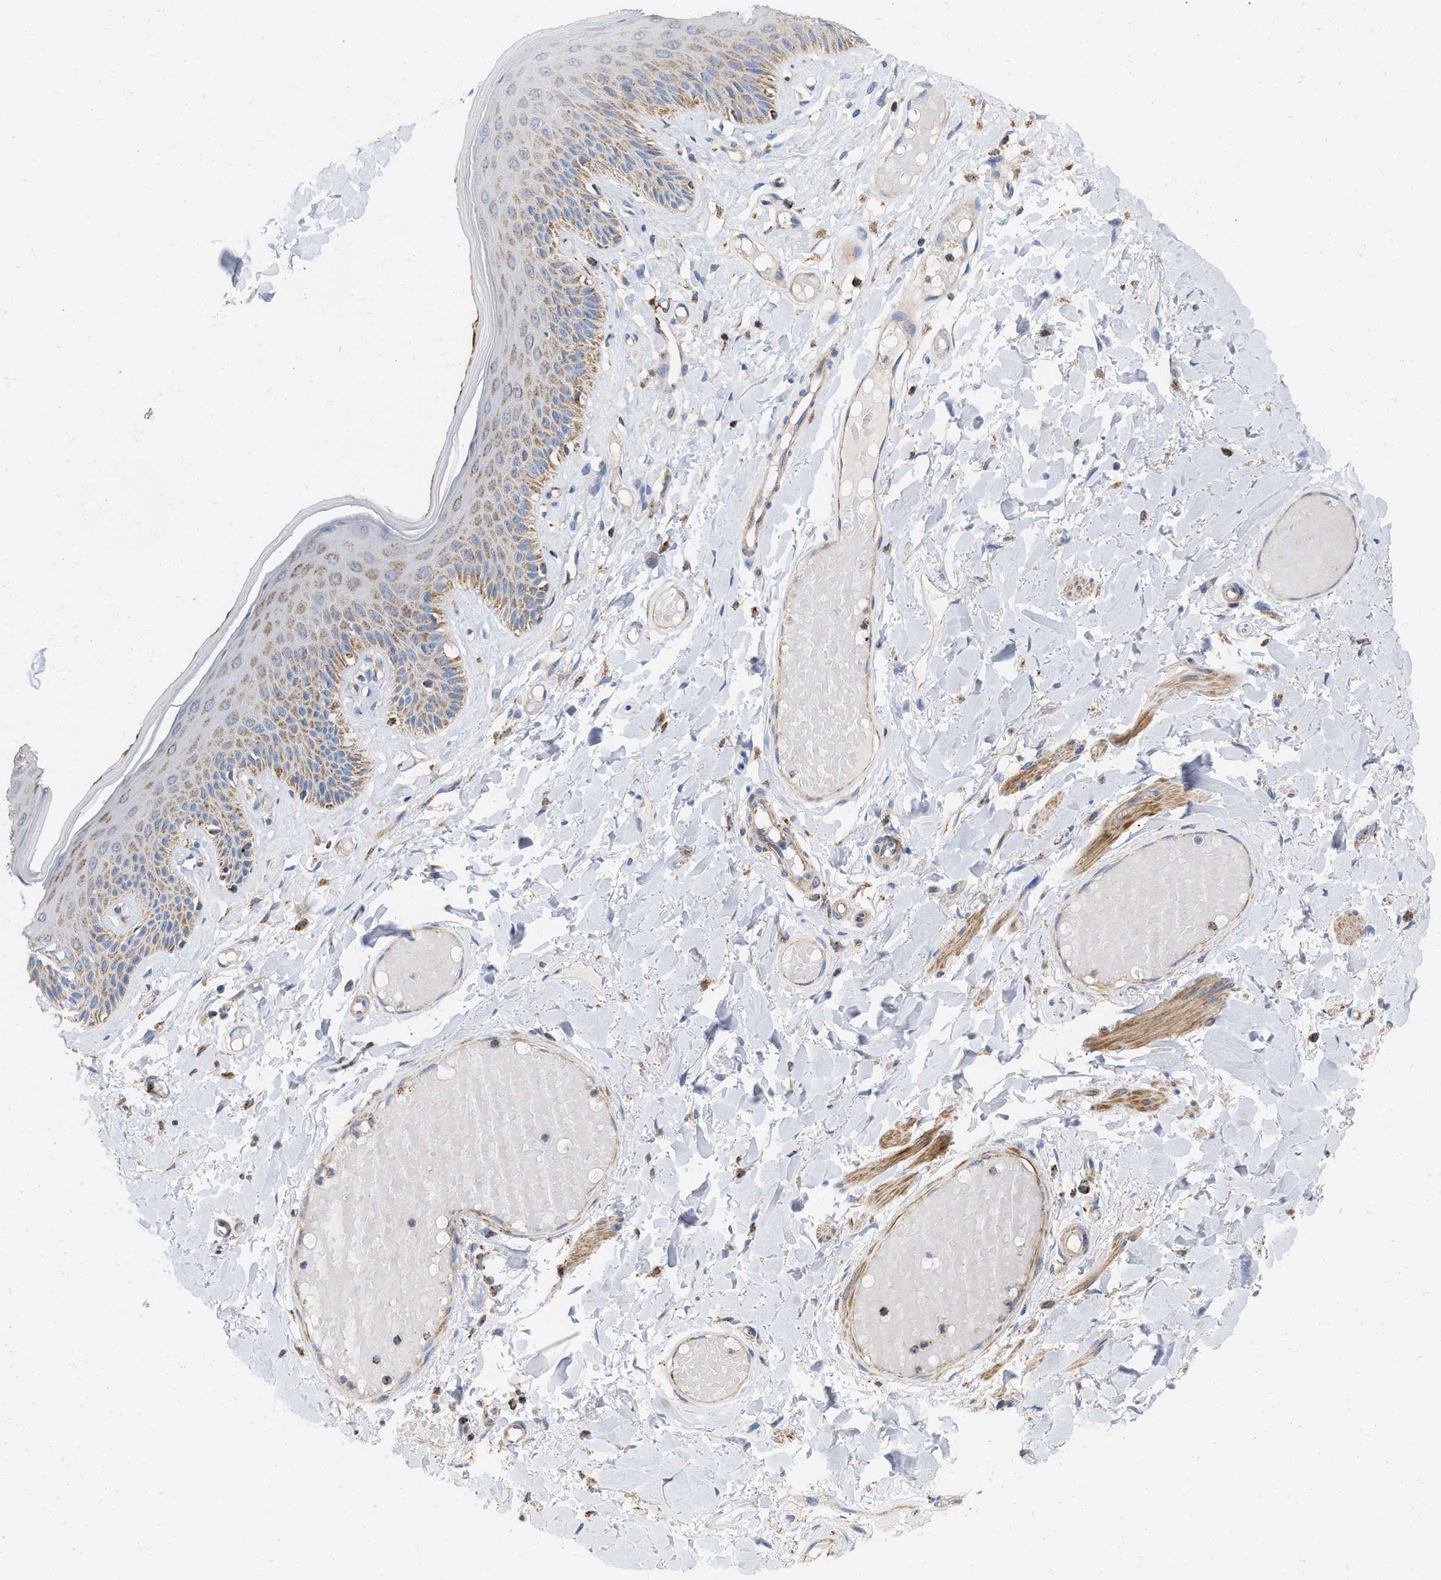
{"staining": {"intensity": "moderate", "quantity": "25%-75%", "location": "cytoplasmic/membranous"}, "tissue": "skin", "cell_type": "Epidermal cells", "image_type": "normal", "snomed": [{"axis": "morphology", "description": "Normal tissue, NOS"}, {"axis": "topography", "description": "Vulva"}], "caption": "This is a photomicrograph of immunohistochemistry (IHC) staining of normal skin, which shows moderate expression in the cytoplasmic/membranous of epidermal cells.", "gene": "GRB10", "patient": {"sex": "female", "age": 73}}